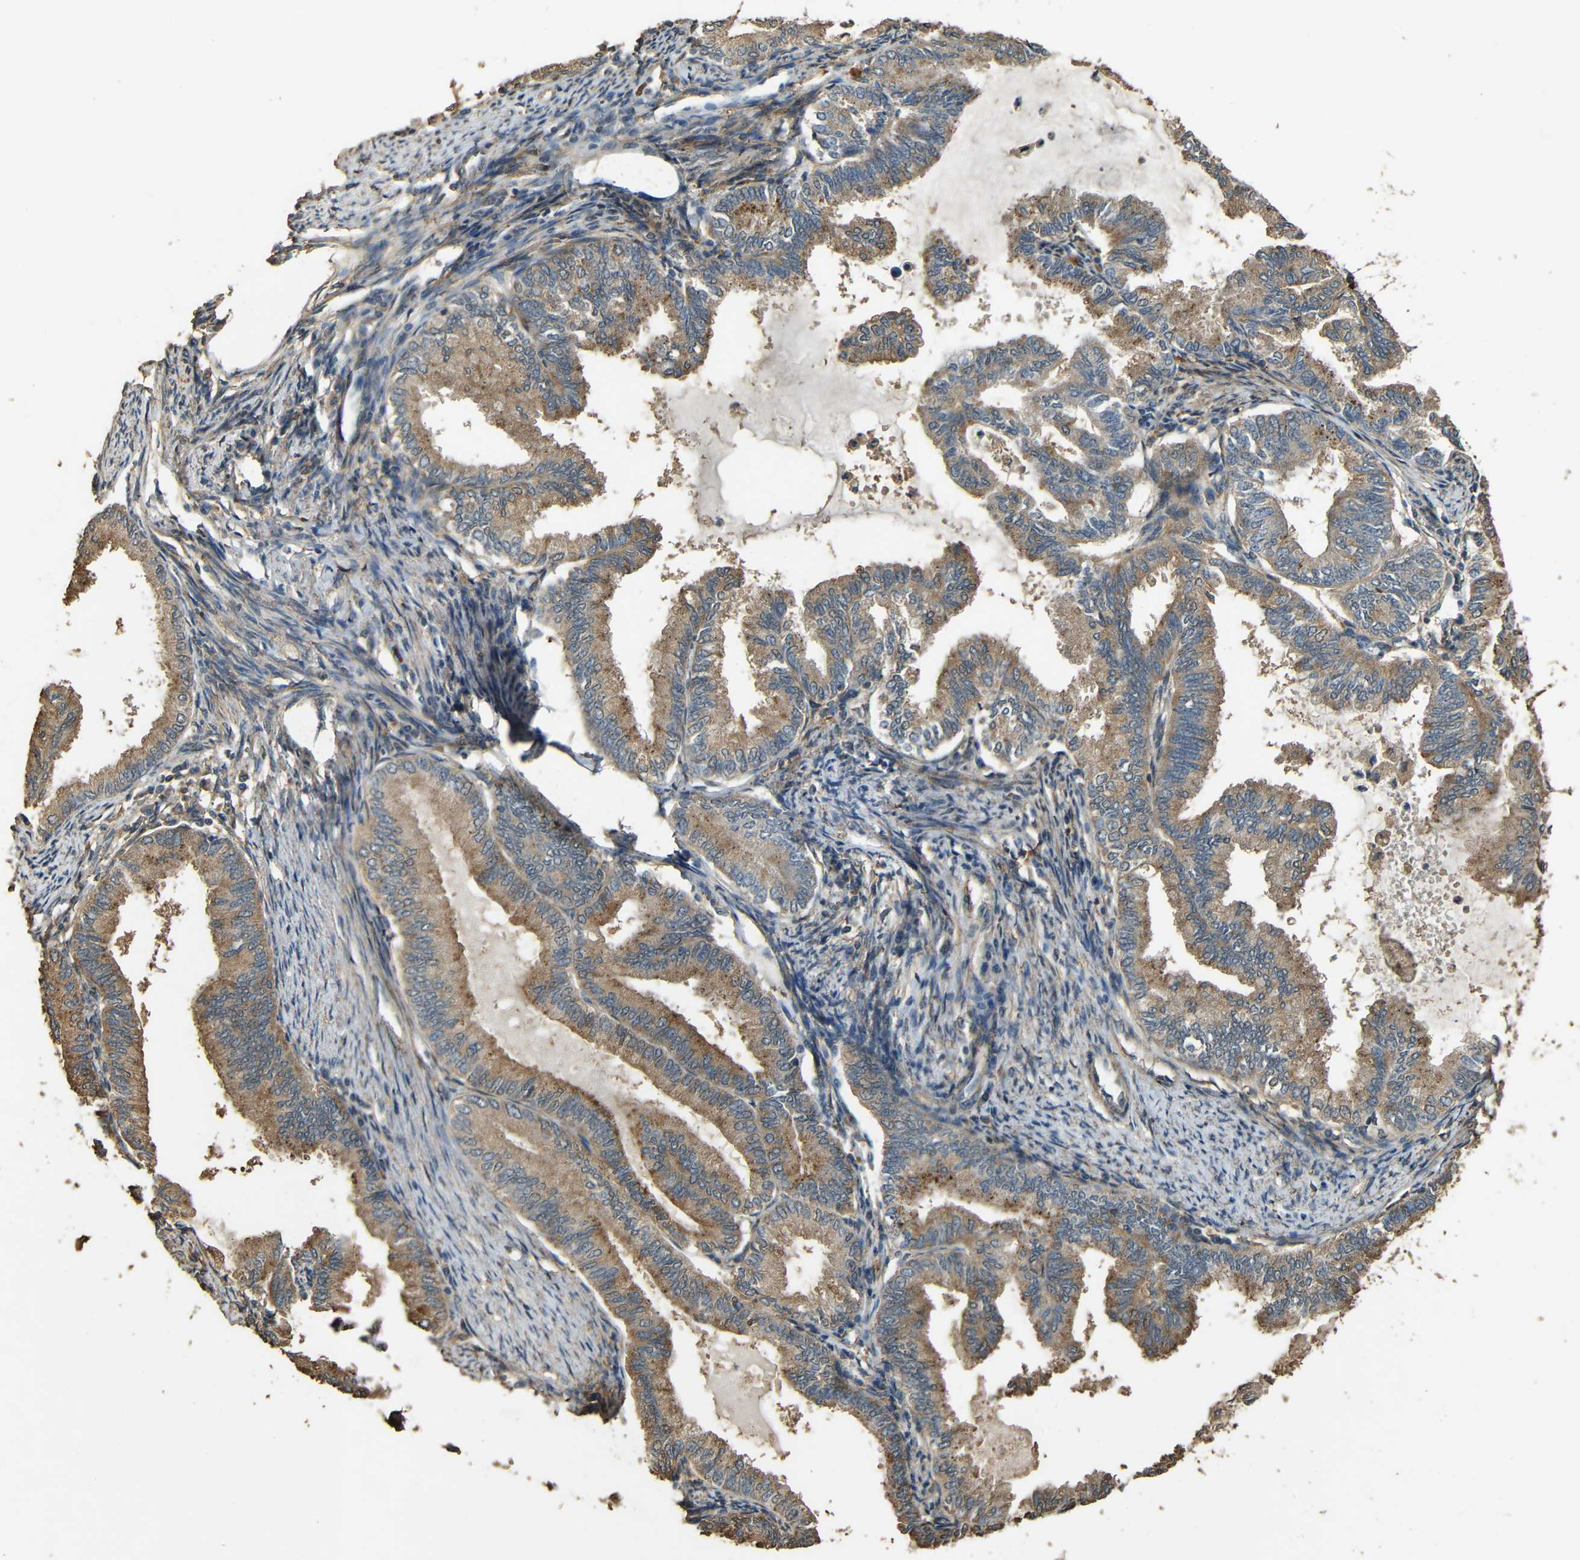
{"staining": {"intensity": "moderate", "quantity": ">75%", "location": "cytoplasmic/membranous"}, "tissue": "endometrial cancer", "cell_type": "Tumor cells", "image_type": "cancer", "snomed": [{"axis": "morphology", "description": "Adenocarcinoma, NOS"}, {"axis": "topography", "description": "Endometrium"}], "caption": "A brown stain highlights moderate cytoplasmic/membranous staining of a protein in endometrial adenocarcinoma tumor cells. (Stains: DAB in brown, nuclei in blue, Microscopy: brightfield microscopy at high magnification).", "gene": "PDE5A", "patient": {"sex": "female", "age": 86}}